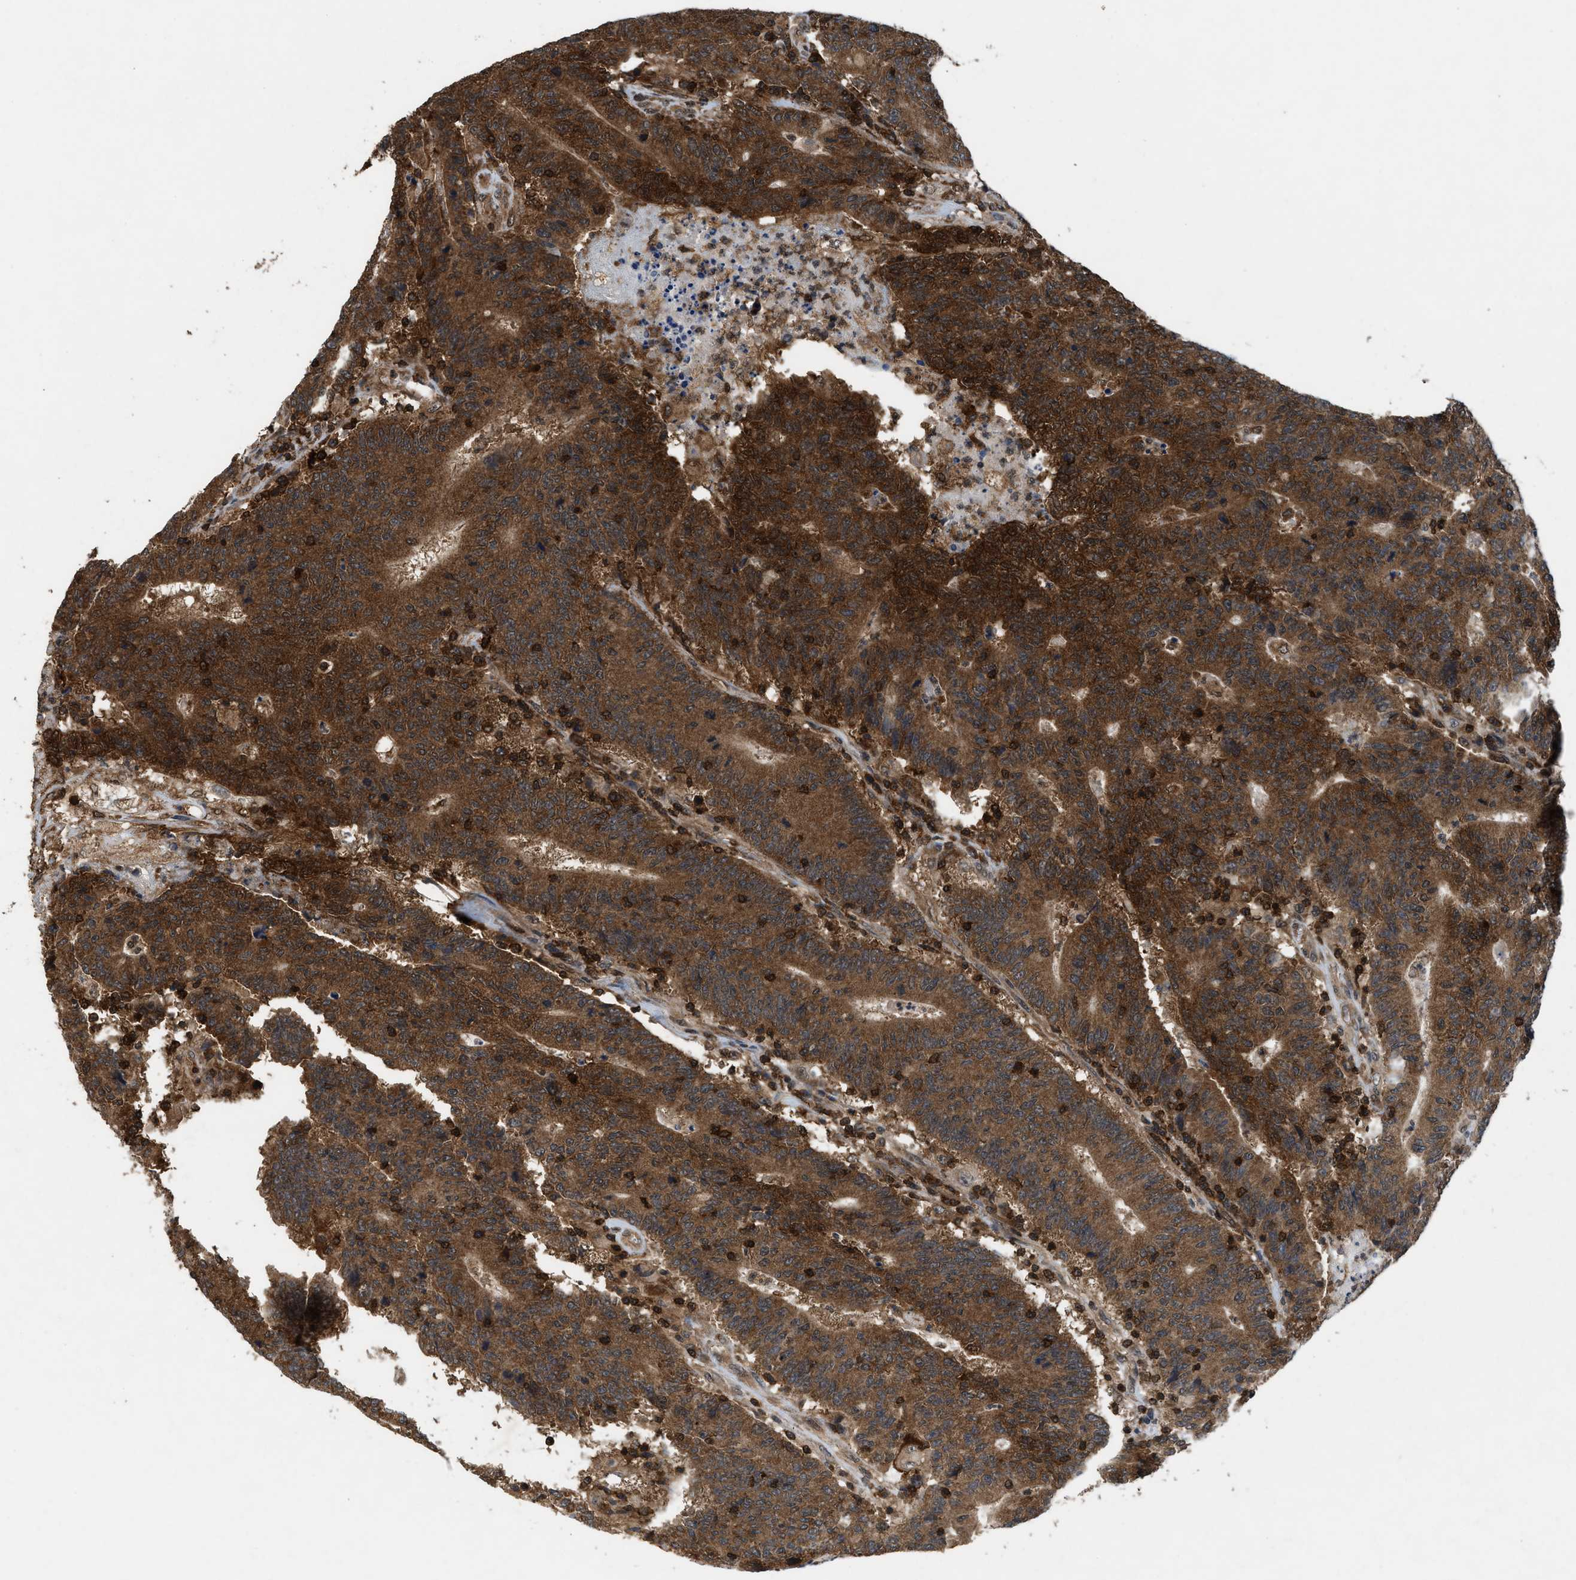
{"staining": {"intensity": "strong", "quantity": ">75%", "location": "cytoplasmic/membranous,nuclear"}, "tissue": "colorectal cancer", "cell_type": "Tumor cells", "image_type": "cancer", "snomed": [{"axis": "morphology", "description": "Normal tissue, NOS"}, {"axis": "morphology", "description": "Adenocarcinoma, NOS"}, {"axis": "topography", "description": "Colon"}], "caption": "Tumor cells reveal high levels of strong cytoplasmic/membranous and nuclear expression in about >75% of cells in adenocarcinoma (colorectal).", "gene": "OXSR1", "patient": {"sex": "female", "age": 75}}